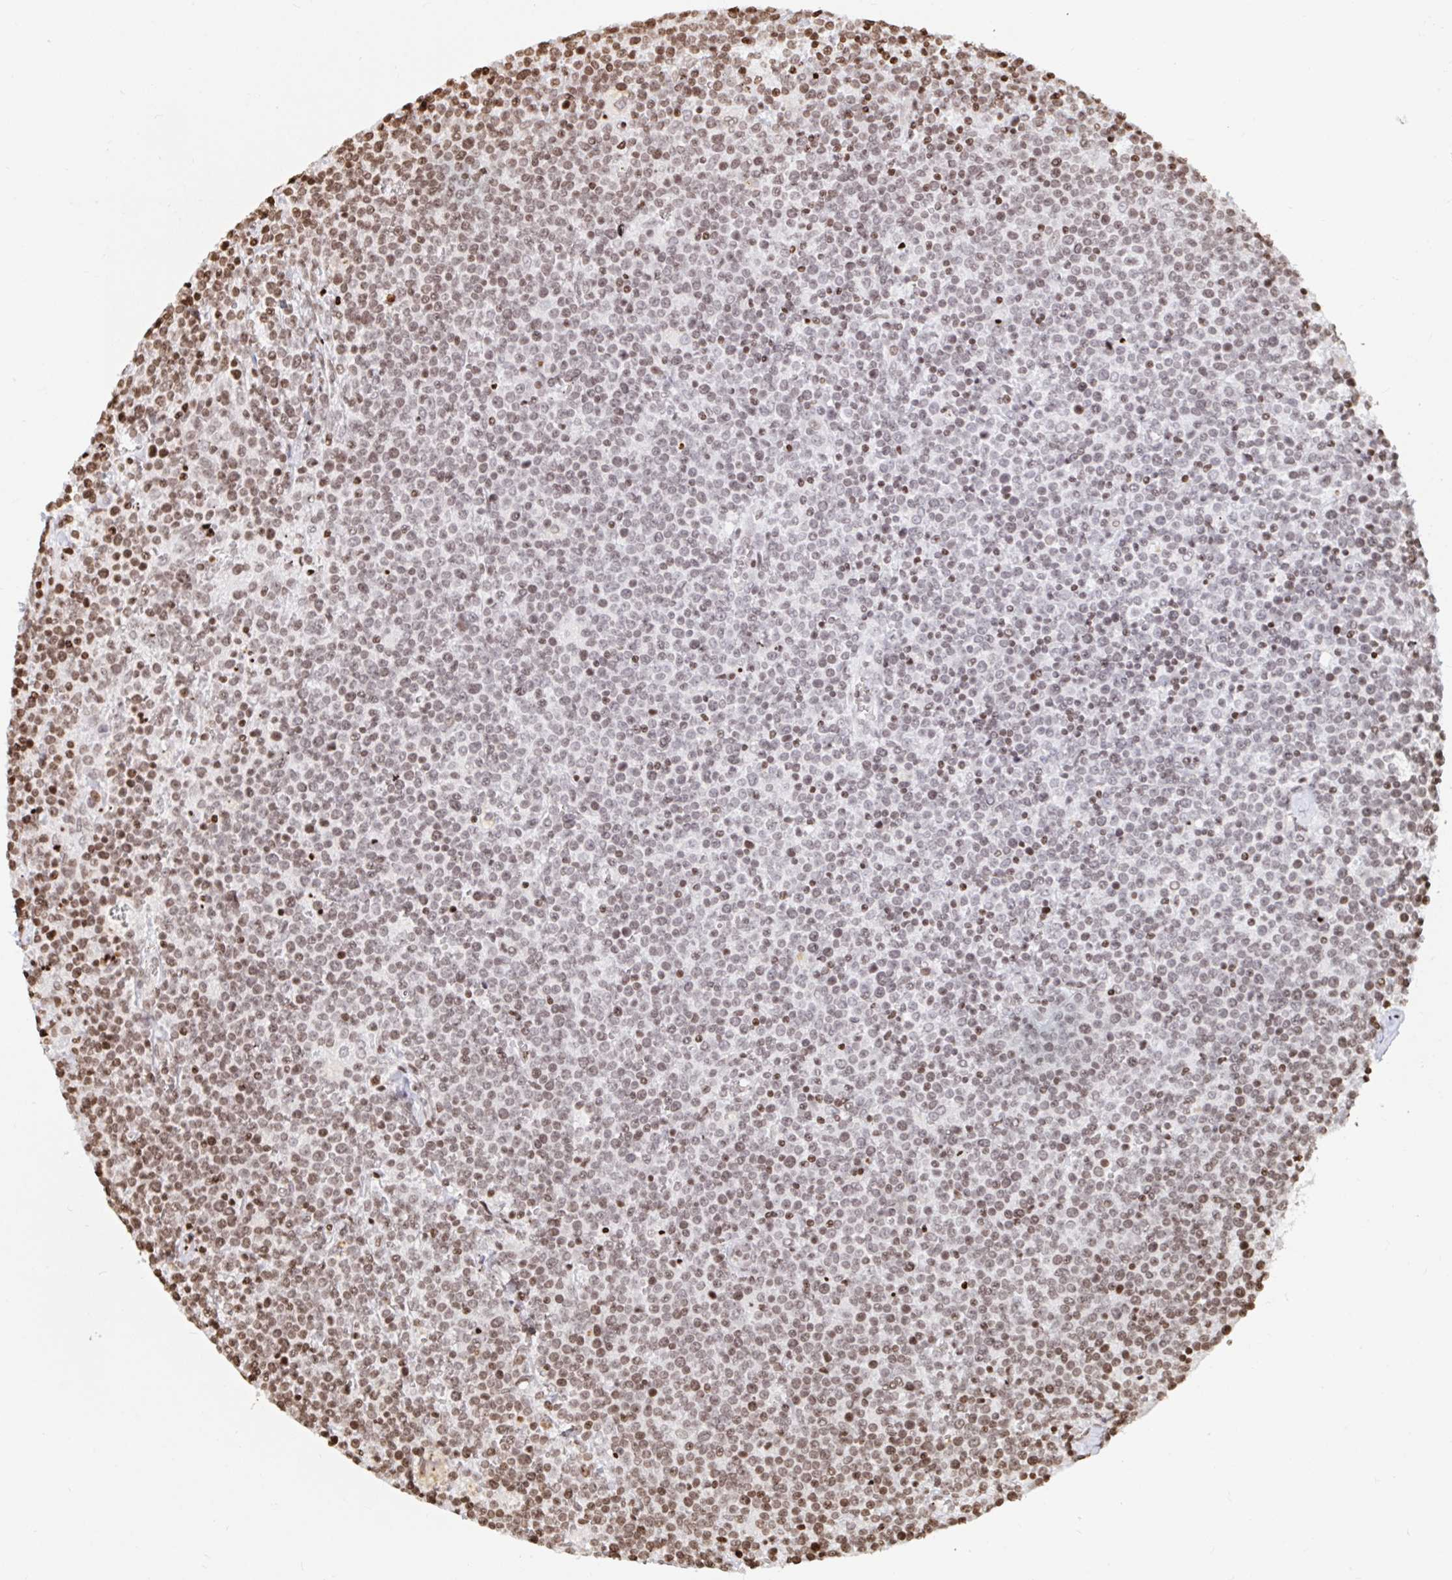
{"staining": {"intensity": "moderate", "quantity": "<25%", "location": "nuclear"}, "tissue": "lymphoma", "cell_type": "Tumor cells", "image_type": "cancer", "snomed": [{"axis": "morphology", "description": "Malignant lymphoma, non-Hodgkin's type, High grade"}, {"axis": "topography", "description": "Lymph node"}], "caption": "Protein staining of high-grade malignant lymphoma, non-Hodgkin's type tissue reveals moderate nuclear staining in about <25% of tumor cells.", "gene": "H2BC5", "patient": {"sex": "male", "age": 61}}